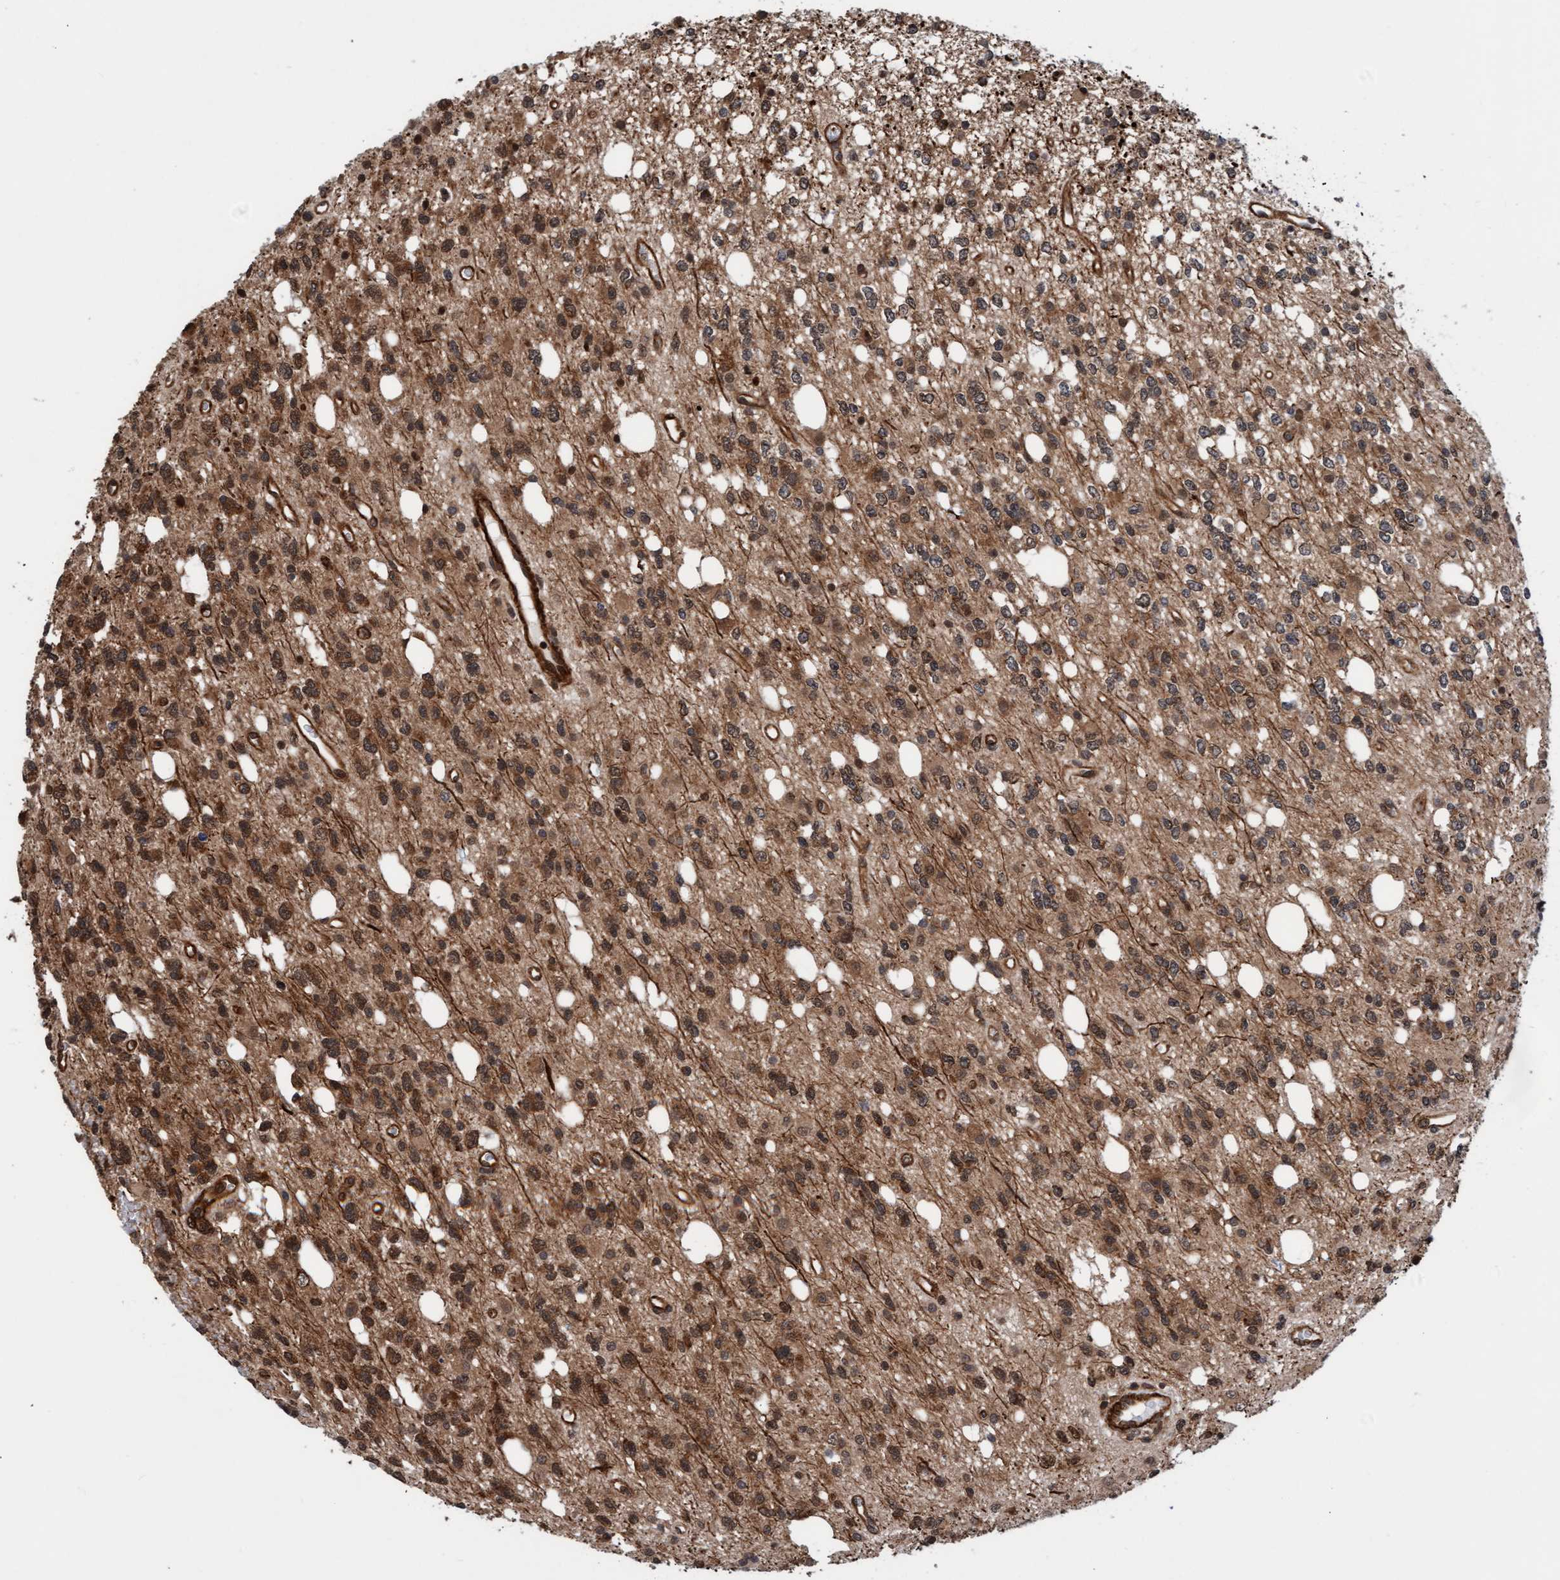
{"staining": {"intensity": "moderate", "quantity": ">75%", "location": "cytoplasmic/membranous,nuclear"}, "tissue": "glioma", "cell_type": "Tumor cells", "image_type": "cancer", "snomed": [{"axis": "morphology", "description": "Glioma, malignant, High grade"}, {"axis": "topography", "description": "Brain"}], "caption": "High-power microscopy captured an IHC micrograph of high-grade glioma (malignant), revealing moderate cytoplasmic/membranous and nuclear positivity in about >75% of tumor cells. The staining was performed using DAB to visualize the protein expression in brown, while the nuclei were stained in blue with hematoxylin (Magnification: 20x).", "gene": "STXBP4", "patient": {"sex": "female", "age": 62}}